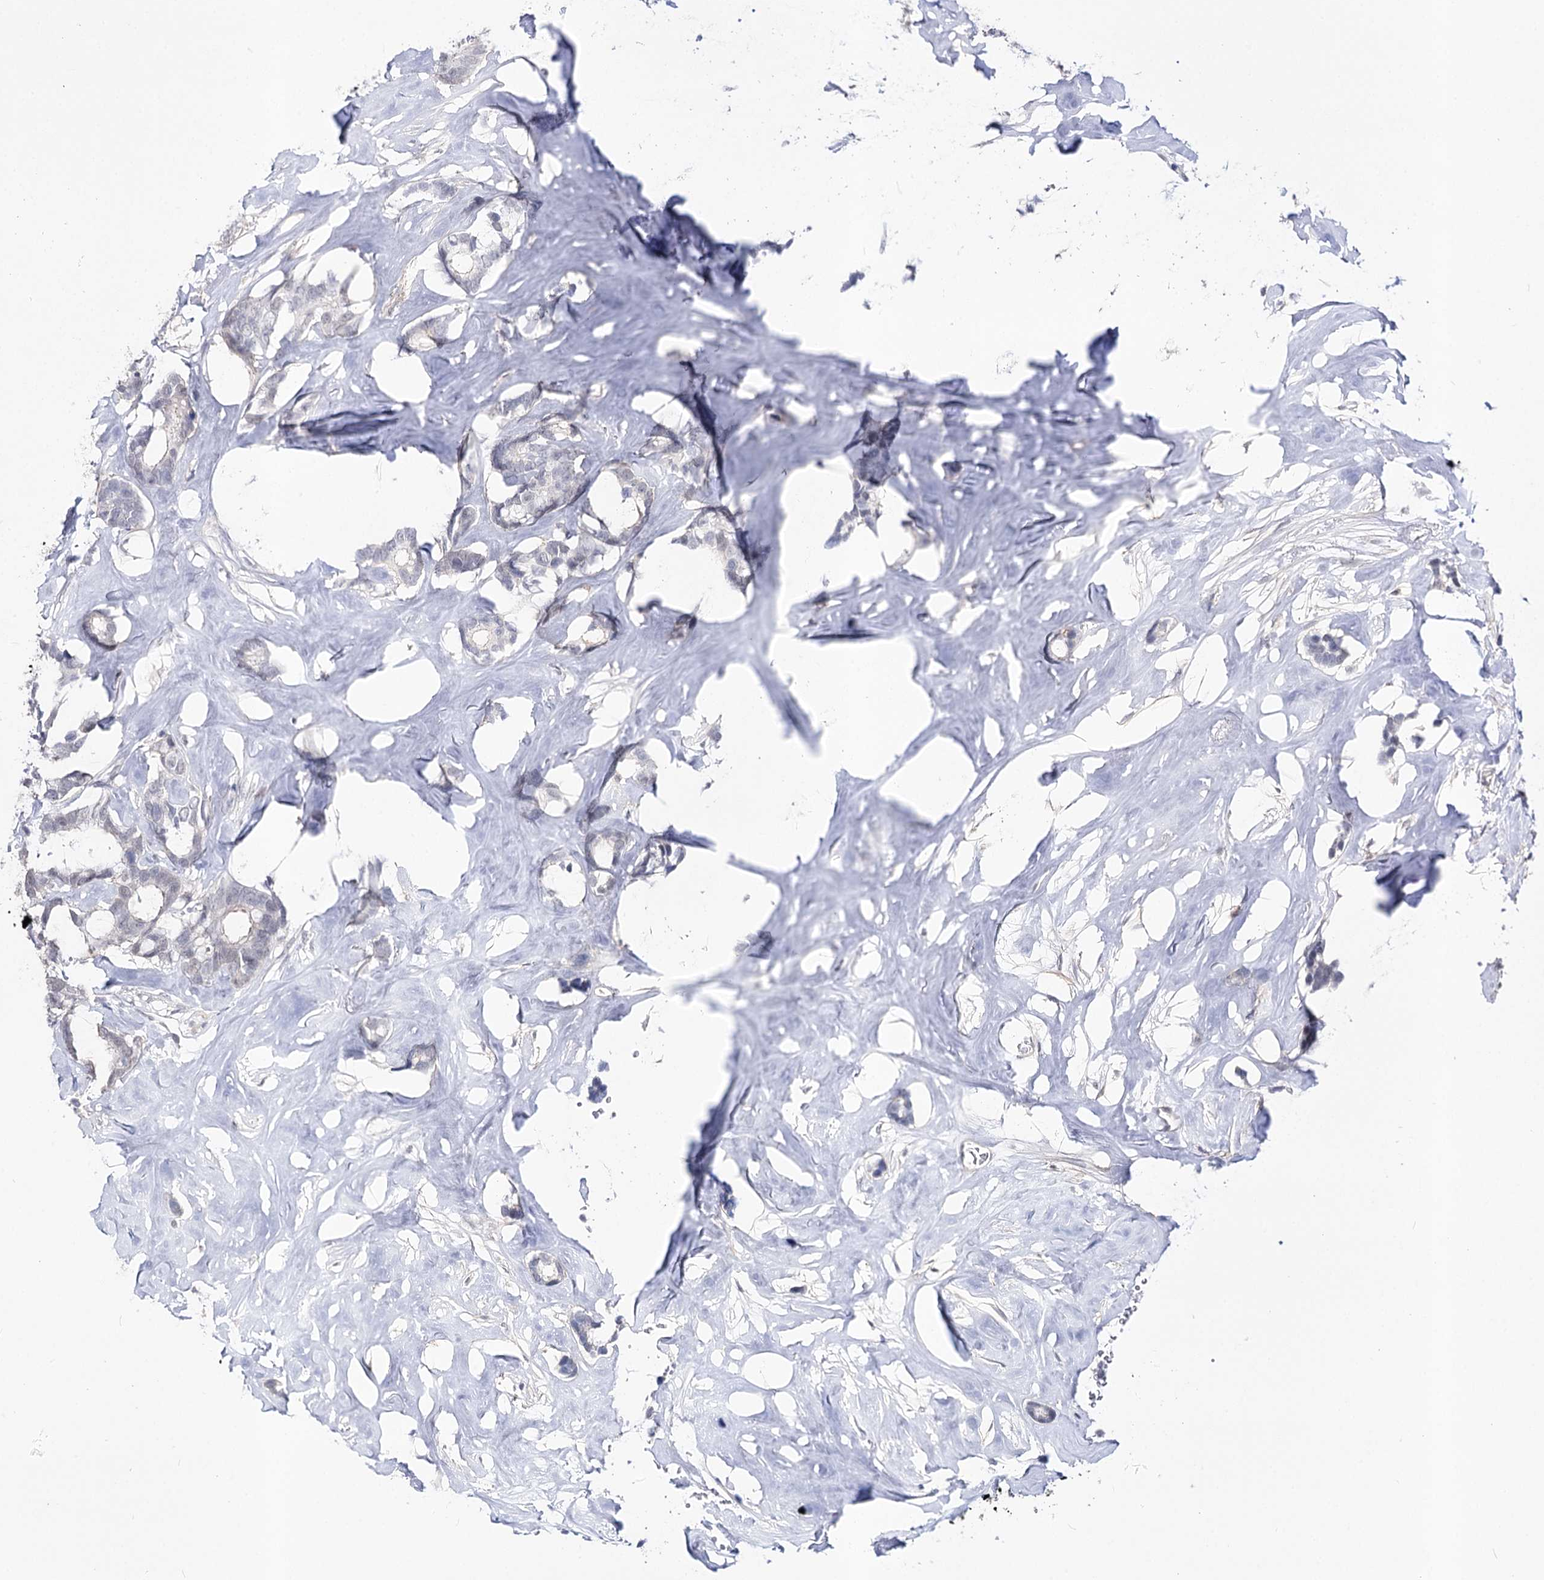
{"staining": {"intensity": "negative", "quantity": "none", "location": "none"}, "tissue": "breast cancer", "cell_type": "Tumor cells", "image_type": "cancer", "snomed": [{"axis": "morphology", "description": "Duct carcinoma"}, {"axis": "topography", "description": "Breast"}], "caption": "Infiltrating ductal carcinoma (breast) stained for a protein using IHC reveals no expression tumor cells.", "gene": "ATP10B", "patient": {"sex": "female", "age": 87}}